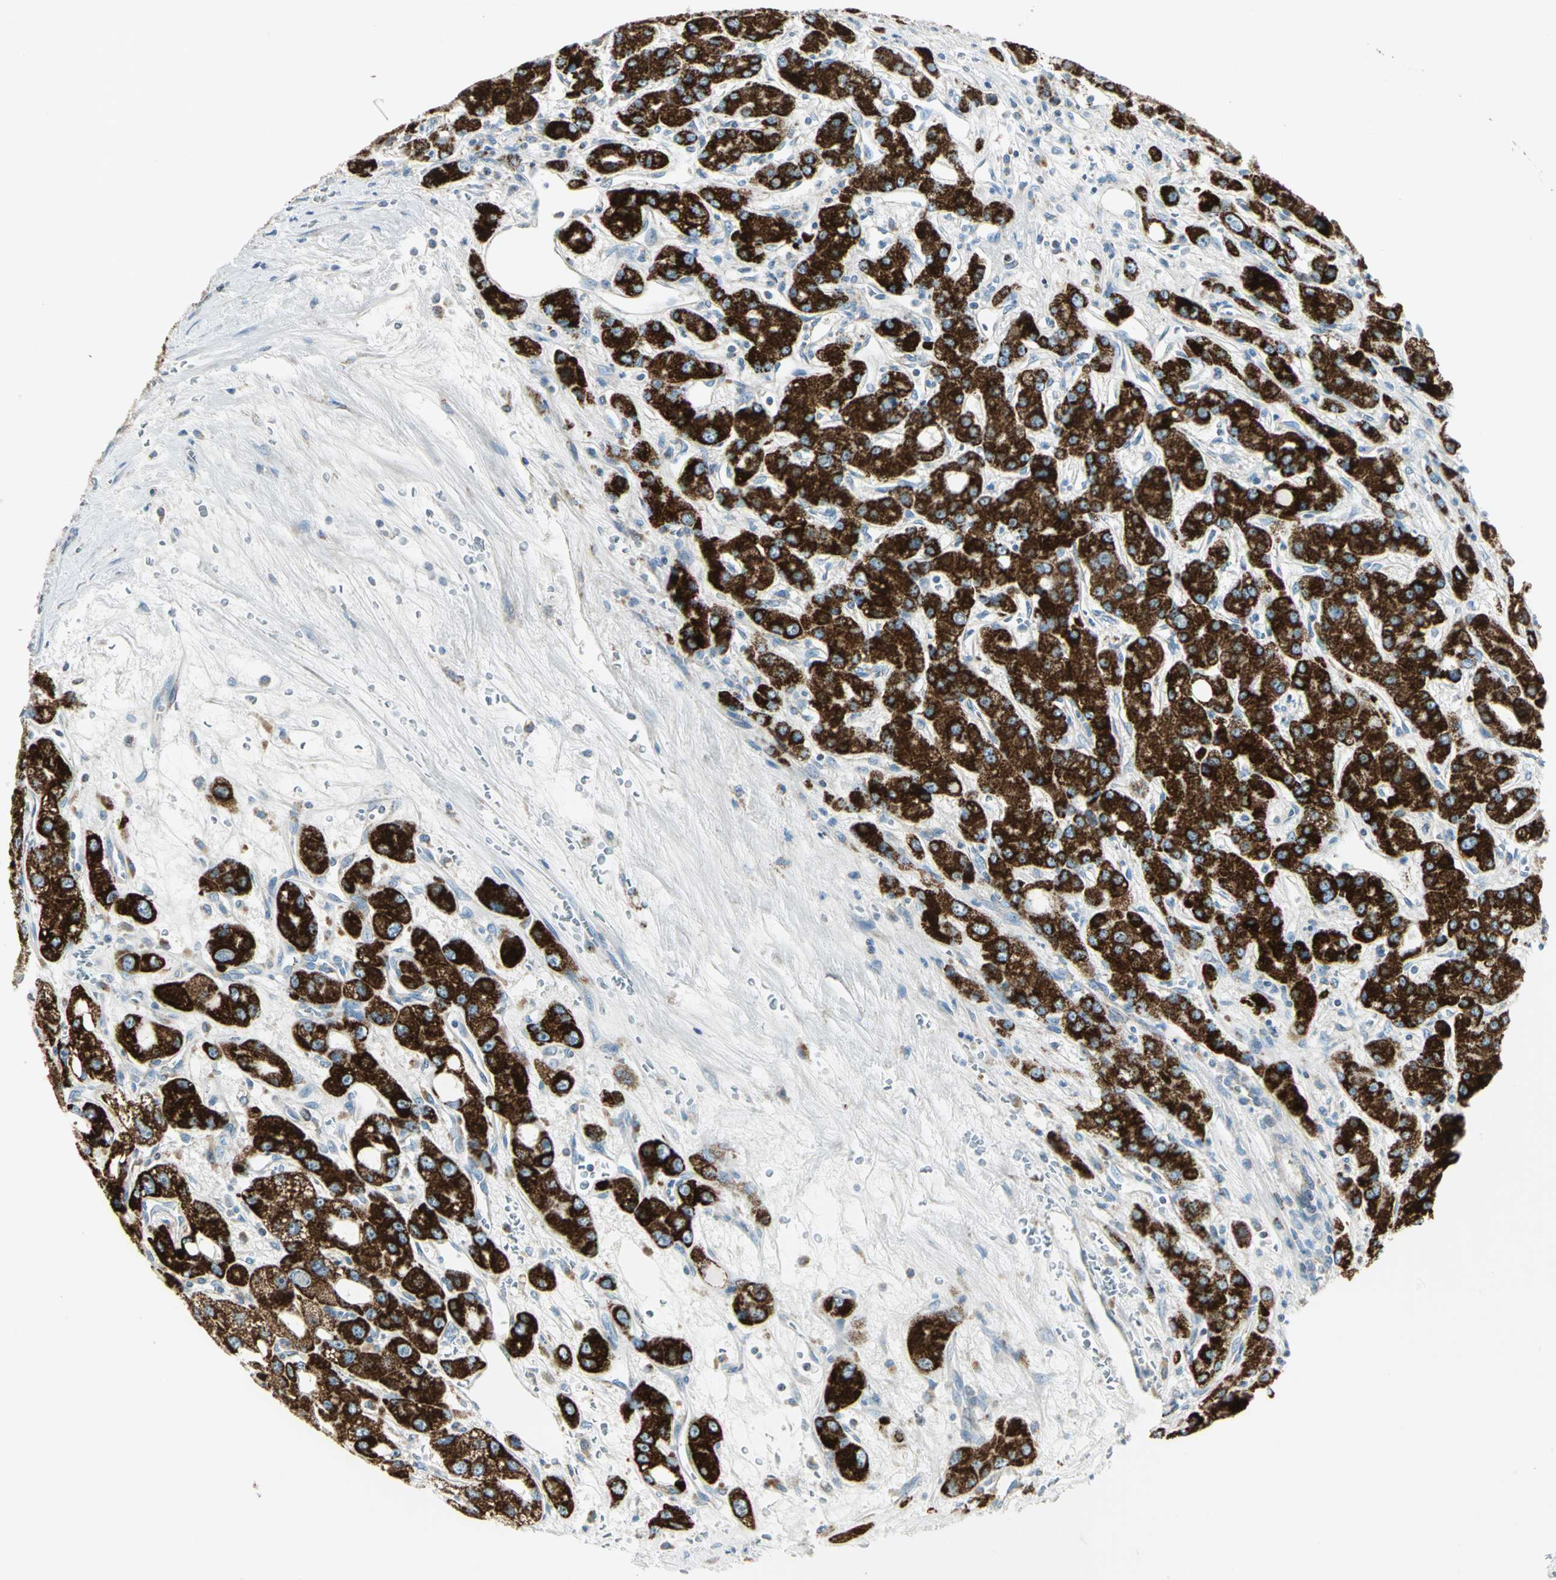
{"staining": {"intensity": "strong", "quantity": ">75%", "location": "cytoplasmic/membranous"}, "tissue": "liver cancer", "cell_type": "Tumor cells", "image_type": "cancer", "snomed": [{"axis": "morphology", "description": "Carcinoma, Hepatocellular, NOS"}, {"axis": "topography", "description": "Liver"}], "caption": "Immunohistochemistry (IHC) staining of liver cancer, which reveals high levels of strong cytoplasmic/membranous staining in about >75% of tumor cells indicating strong cytoplasmic/membranous protein positivity. The staining was performed using DAB (brown) for protein detection and nuclei were counterstained in hematoxylin (blue).", "gene": "ACADM", "patient": {"sex": "male", "age": 55}}